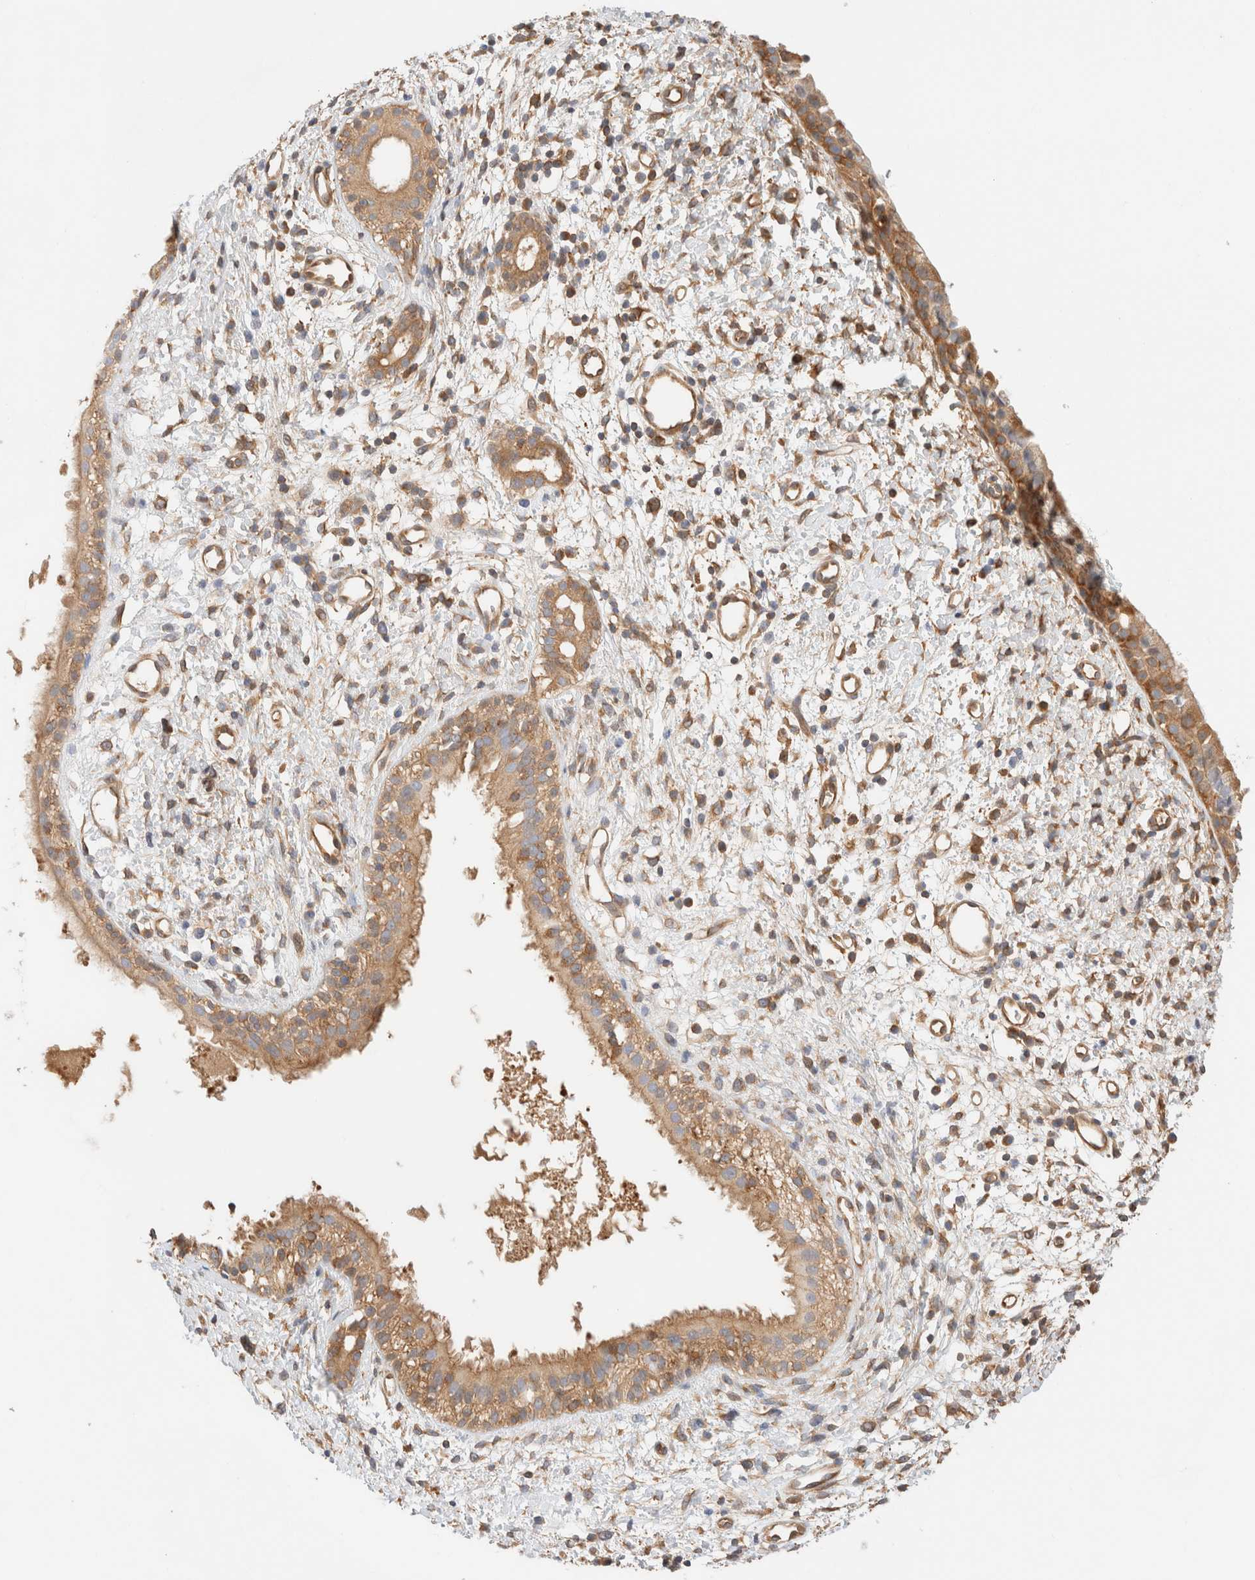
{"staining": {"intensity": "moderate", "quantity": ">75%", "location": "cytoplasmic/membranous"}, "tissue": "nasopharynx", "cell_type": "Respiratory epithelial cells", "image_type": "normal", "snomed": [{"axis": "morphology", "description": "Normal tissue, NOS"}, {"axis": "topography", "description": "Nasopharynx"}], "caption": "Respiratory epithelial cells demonstrate moderate cytoplasmic/membranous positivity in about >75% of cells in normal nasopharynx.", "gene": "RABEP1", "patient": {"sex": "male", "age": 22}}